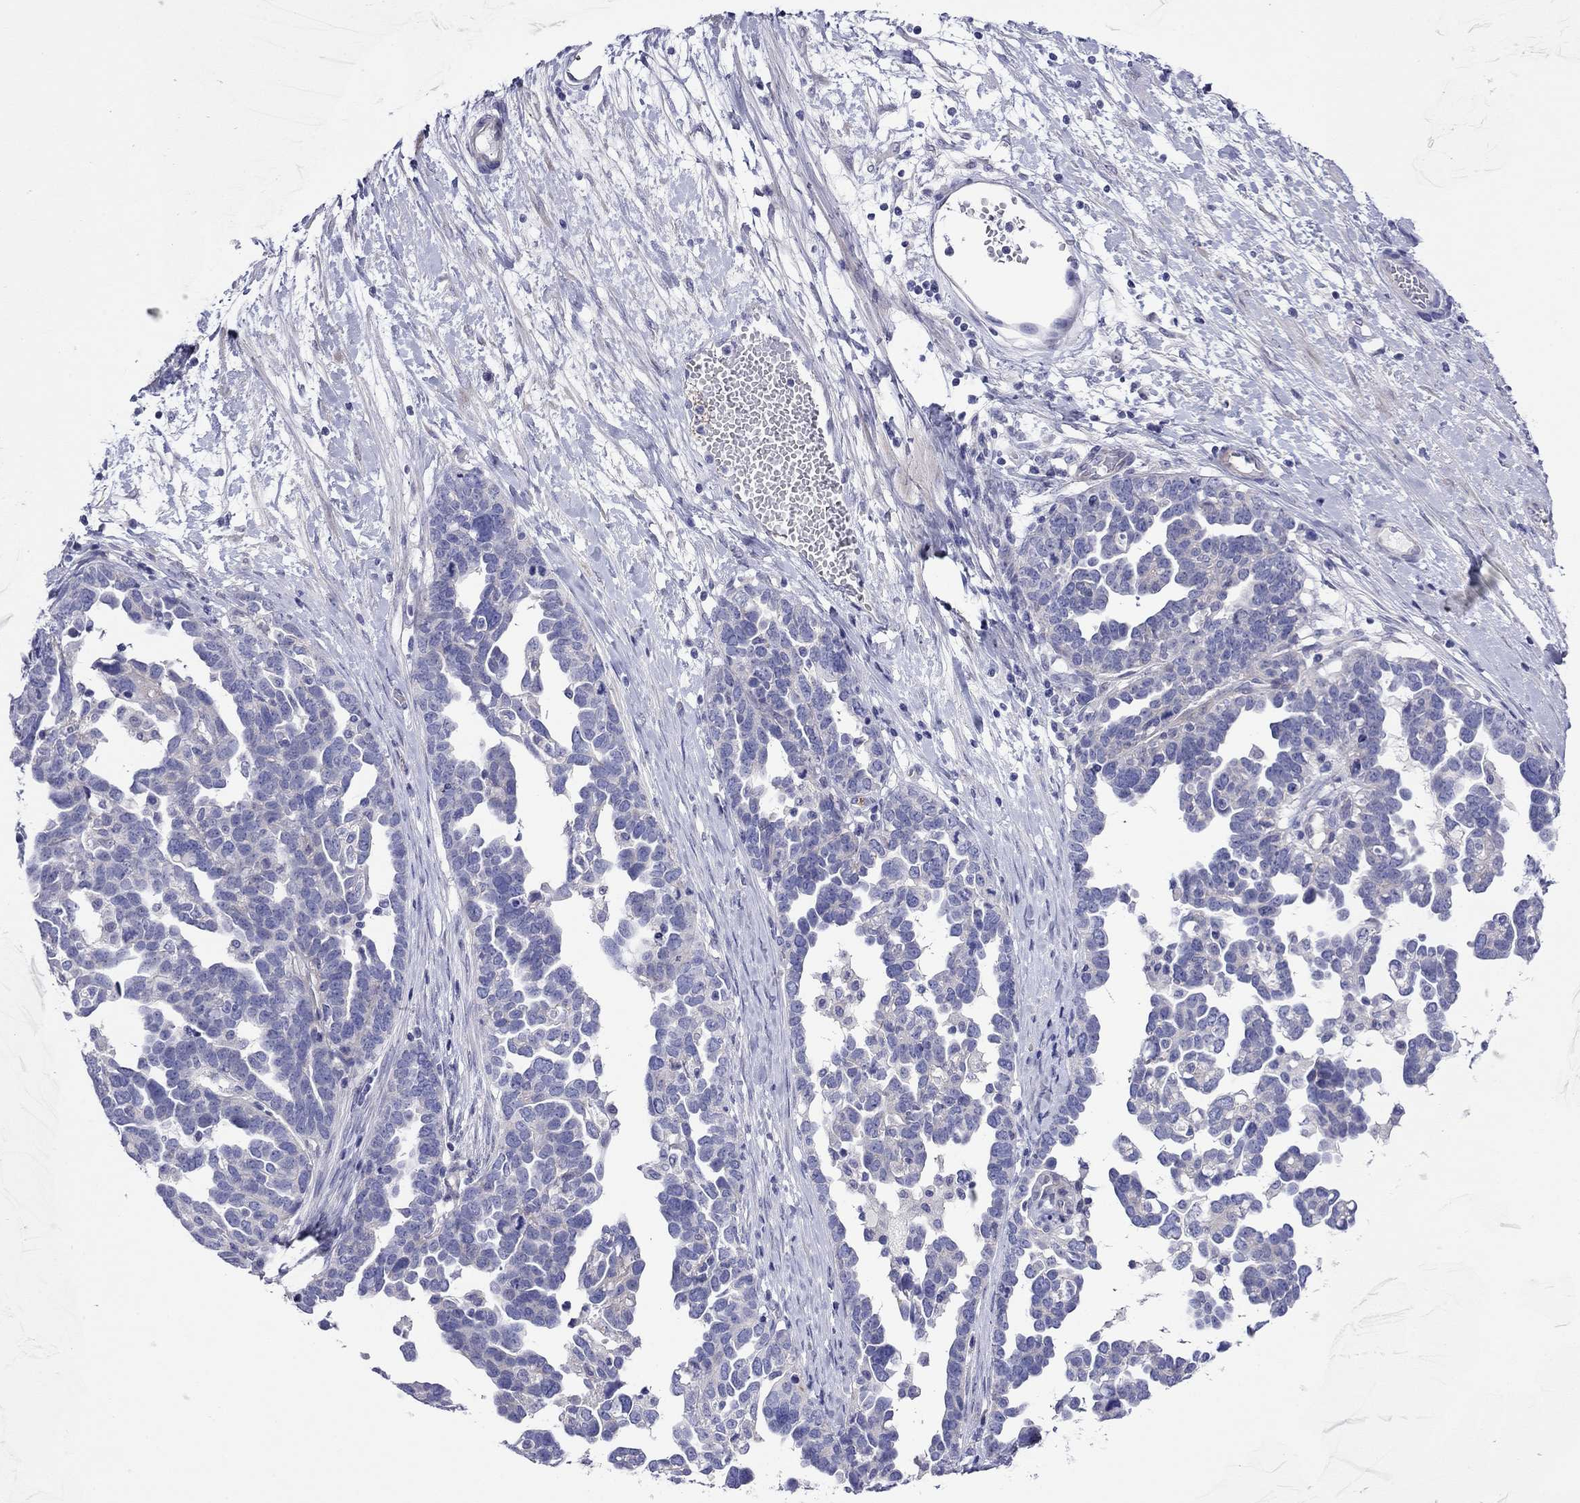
{"staining": {"intensity": "negative", "quantity": "none", "location": "none"}, "tissue": "ovarian cancer", "cell_type": "Tumor cells", "image_type": "cancer", "snomed": [{"axis": "morphology", "description": "Cystadenocarcinoma, serous, NOS"}, {"axis": "topography", "description": "Ovary"}], "caption": "Histopathology image shows no protein staining in tumor cells of ovarian cancer tissue.", "gene": "MGAT4C", "patient": {"sex": "female", "age": 54}}